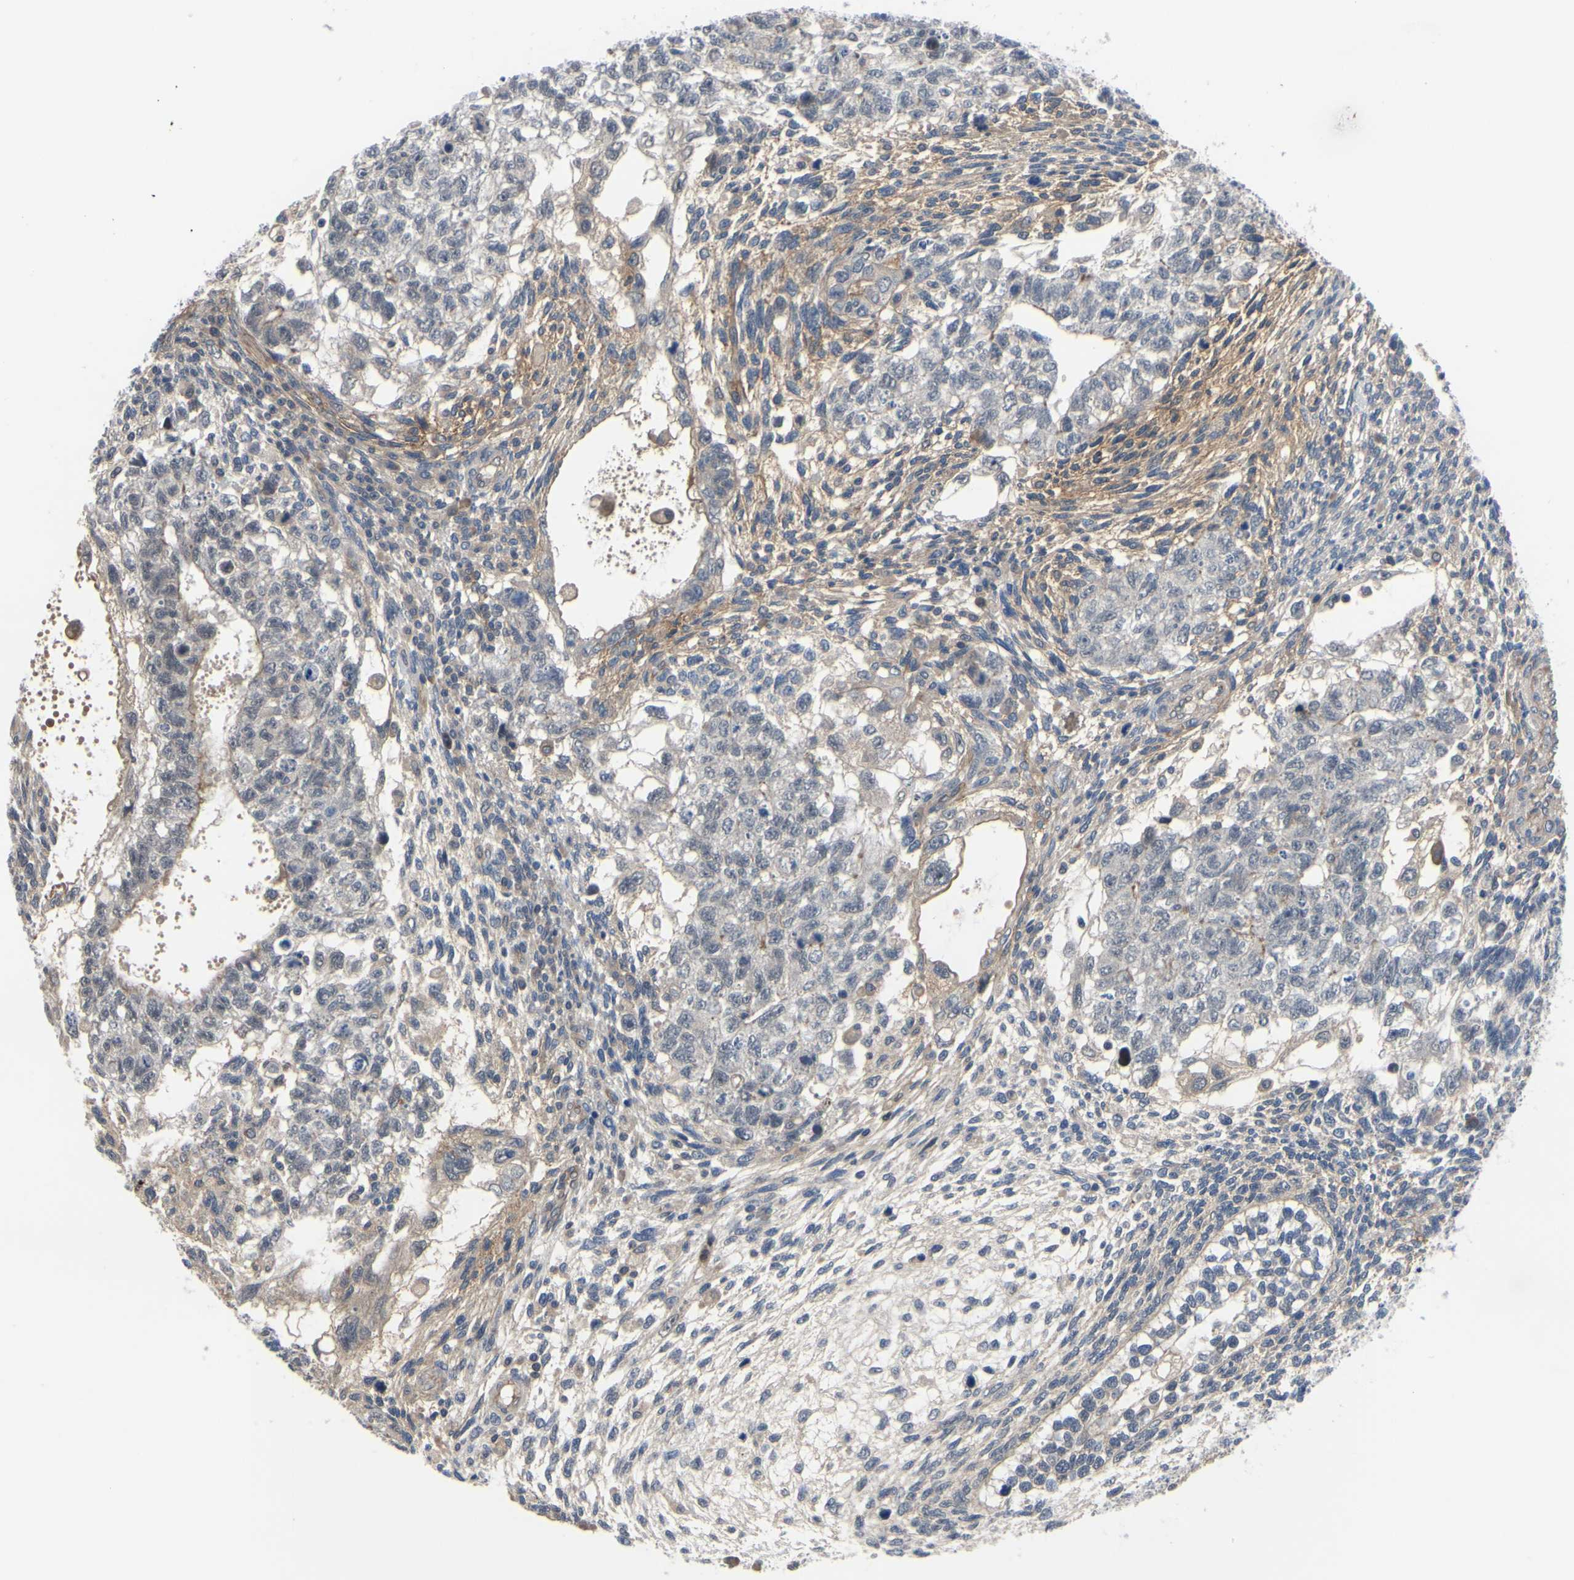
{"staining": {"intensity": "moderate", "quantity": "25%-75%", "location": "cytoplasmic/membranous"}, "tissue": "testis cancer", "cell_type": "Tumor cells", "image_type": "cancer", "snomed": [{"axis": "morphology", "description": "Normal tissue, NOS"}, {"axis": "morphology", "description": "Carcinoma, Embryonal, NOS"}, {"axis": "topography", "description": "Testis"}], "caption": "Immunohistochemical staining of human testis cancer (embryonal carcinoma) exhibits medium levels of moderate cytoplasmic/membranous protein staining in approximately 25%-75% of tumor cells.", "gene": "COMMD9", "patient": {"sex": "male", "age": 36}}